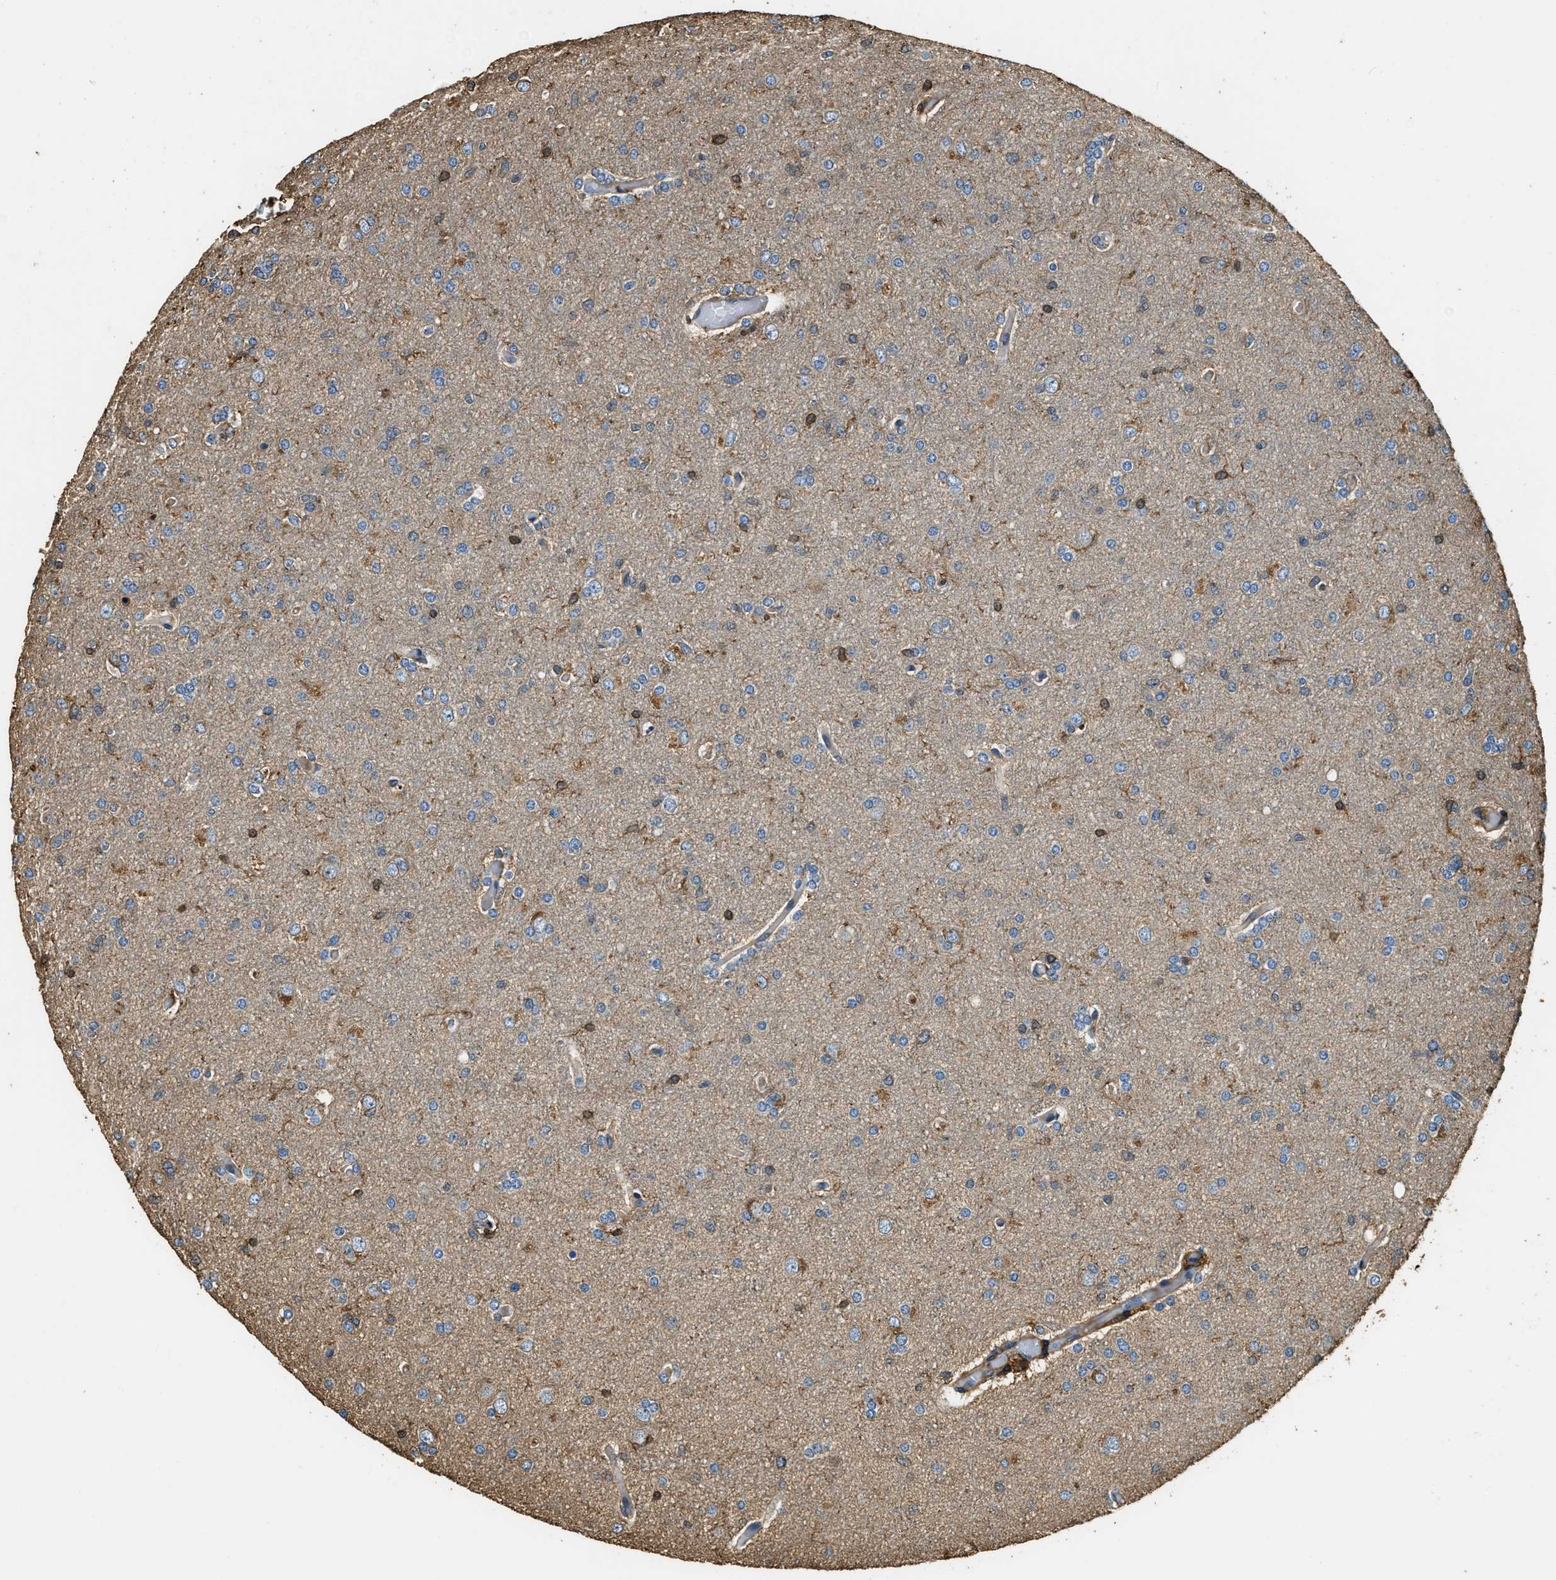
{"staining": {"intensity": "moderate", "quantity": "<25%", "location": "cytoplasmic/membranous"}, "tissue": "glioma", "cell_type": "Tumor cells", "image_type": "cancer", "snomed": [{"axis": "morphology", "description": "Glioma, malignant, High grade"}, {"axis": "topography", "description": "Cerebral cortex"}], "caption": "Glioma was stained to show a protein in brown. There is low levels of moderate cytoplasmic/membranous staining in about <25% of tumor cells. (IHC, brightfield microscopy, high magnification).", "gene": "ACCS", "patient": {"sex": "female", "age": 36}}